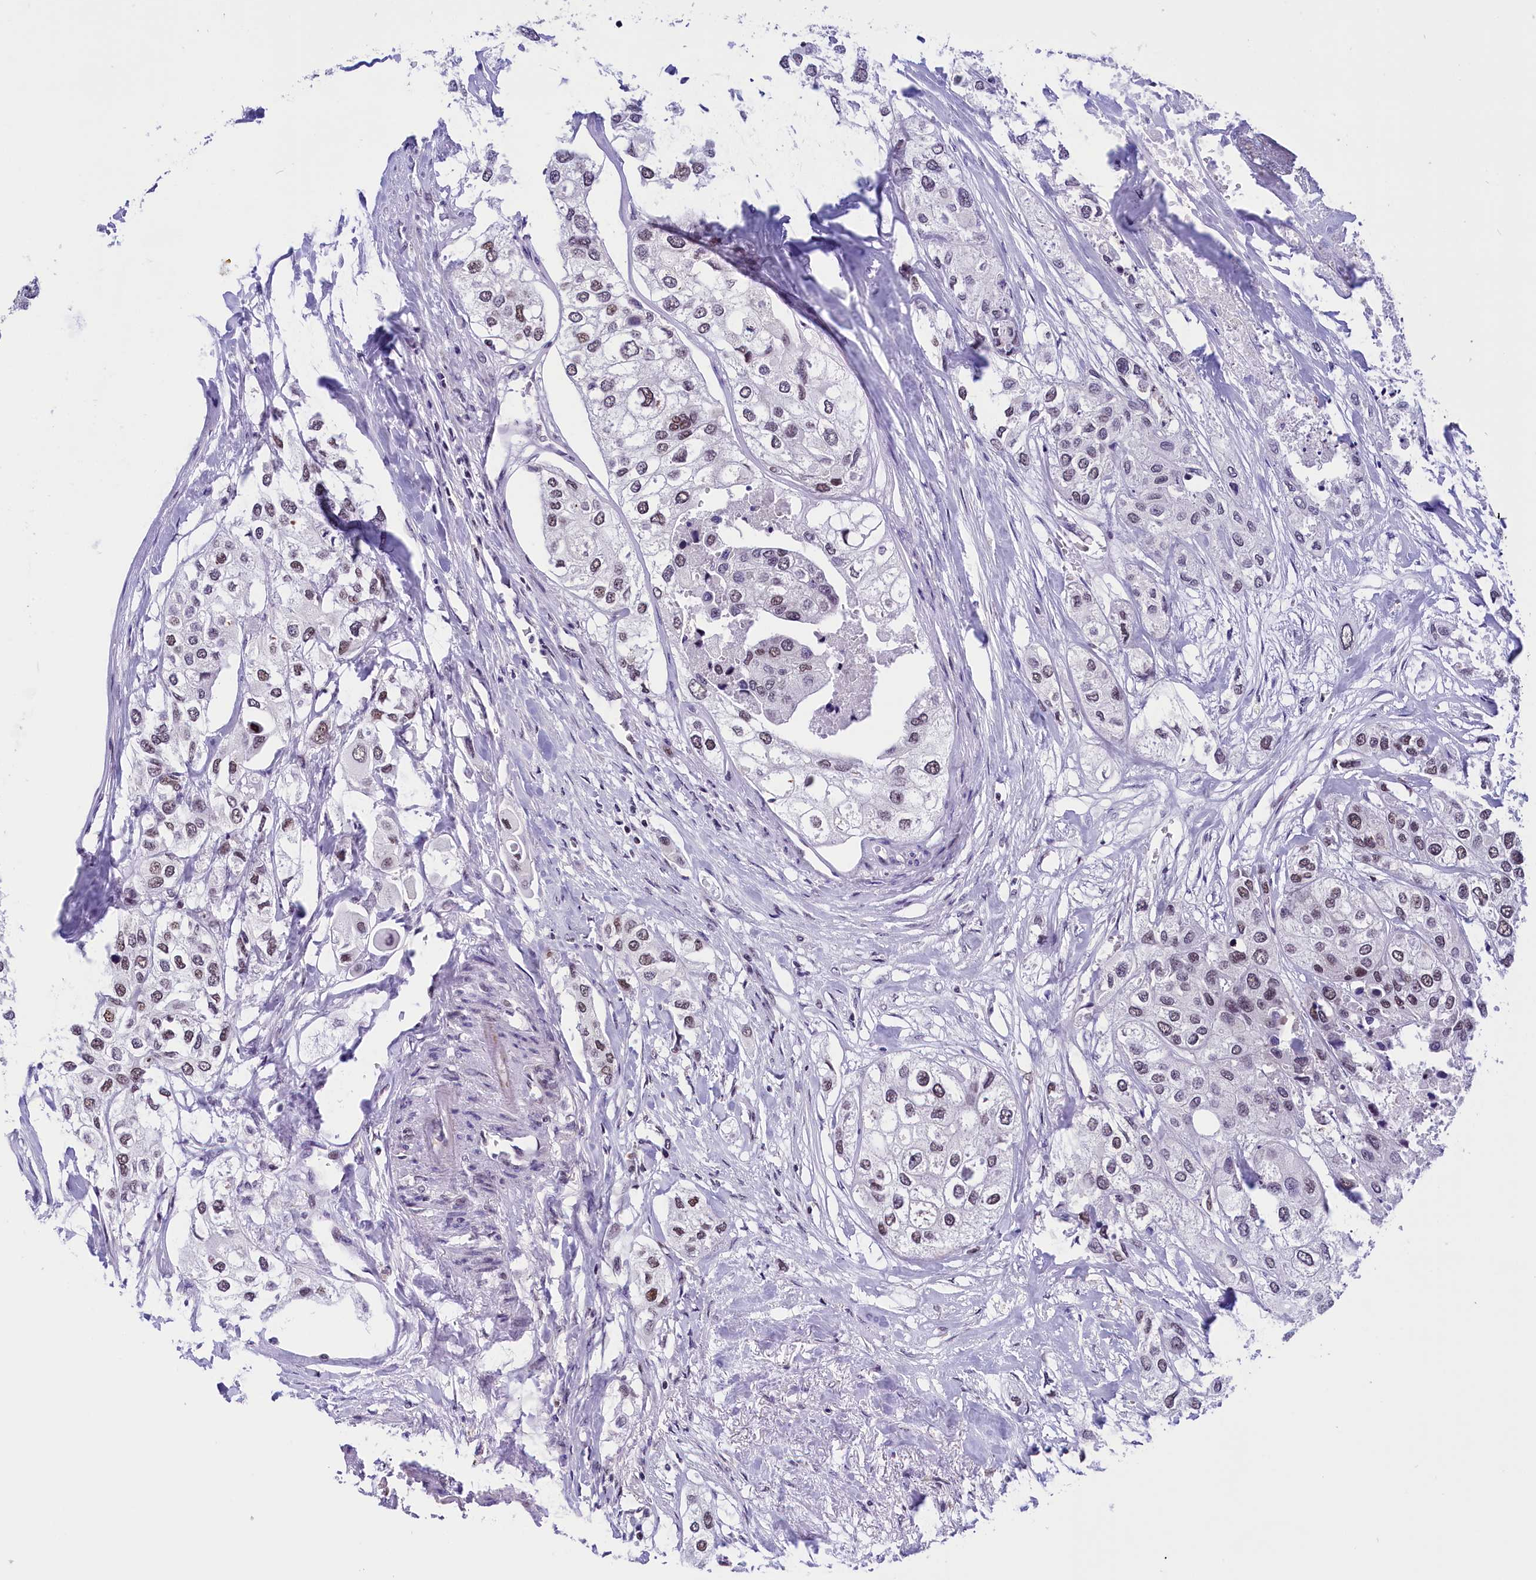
{"staining": {"intensity": "weak", "quantity": "25%-75%", "location": "nuclear"}, "tissue": "urothelial cancer", "cell_type": "Tumor cells", "image_type": "cancer", "snomed": [{"axis": "morphology", "description": "Urothelial carcinoma, High grade"}, {"axis": "topography", "description": "Urinary bladder"}], "caption": "Protein analysis of urothelial cancer tissue shows weak nuclear expression in about 25%-75% of tumor cells. The staining is performed using DAB (3,3'-diaminobenzidine) brown chromogen to label protein expression. The nuclei are counter-stained blue using hematoxylin.", "gene": "CDYL2", "patient": {"sex": "male", "age": 64}}